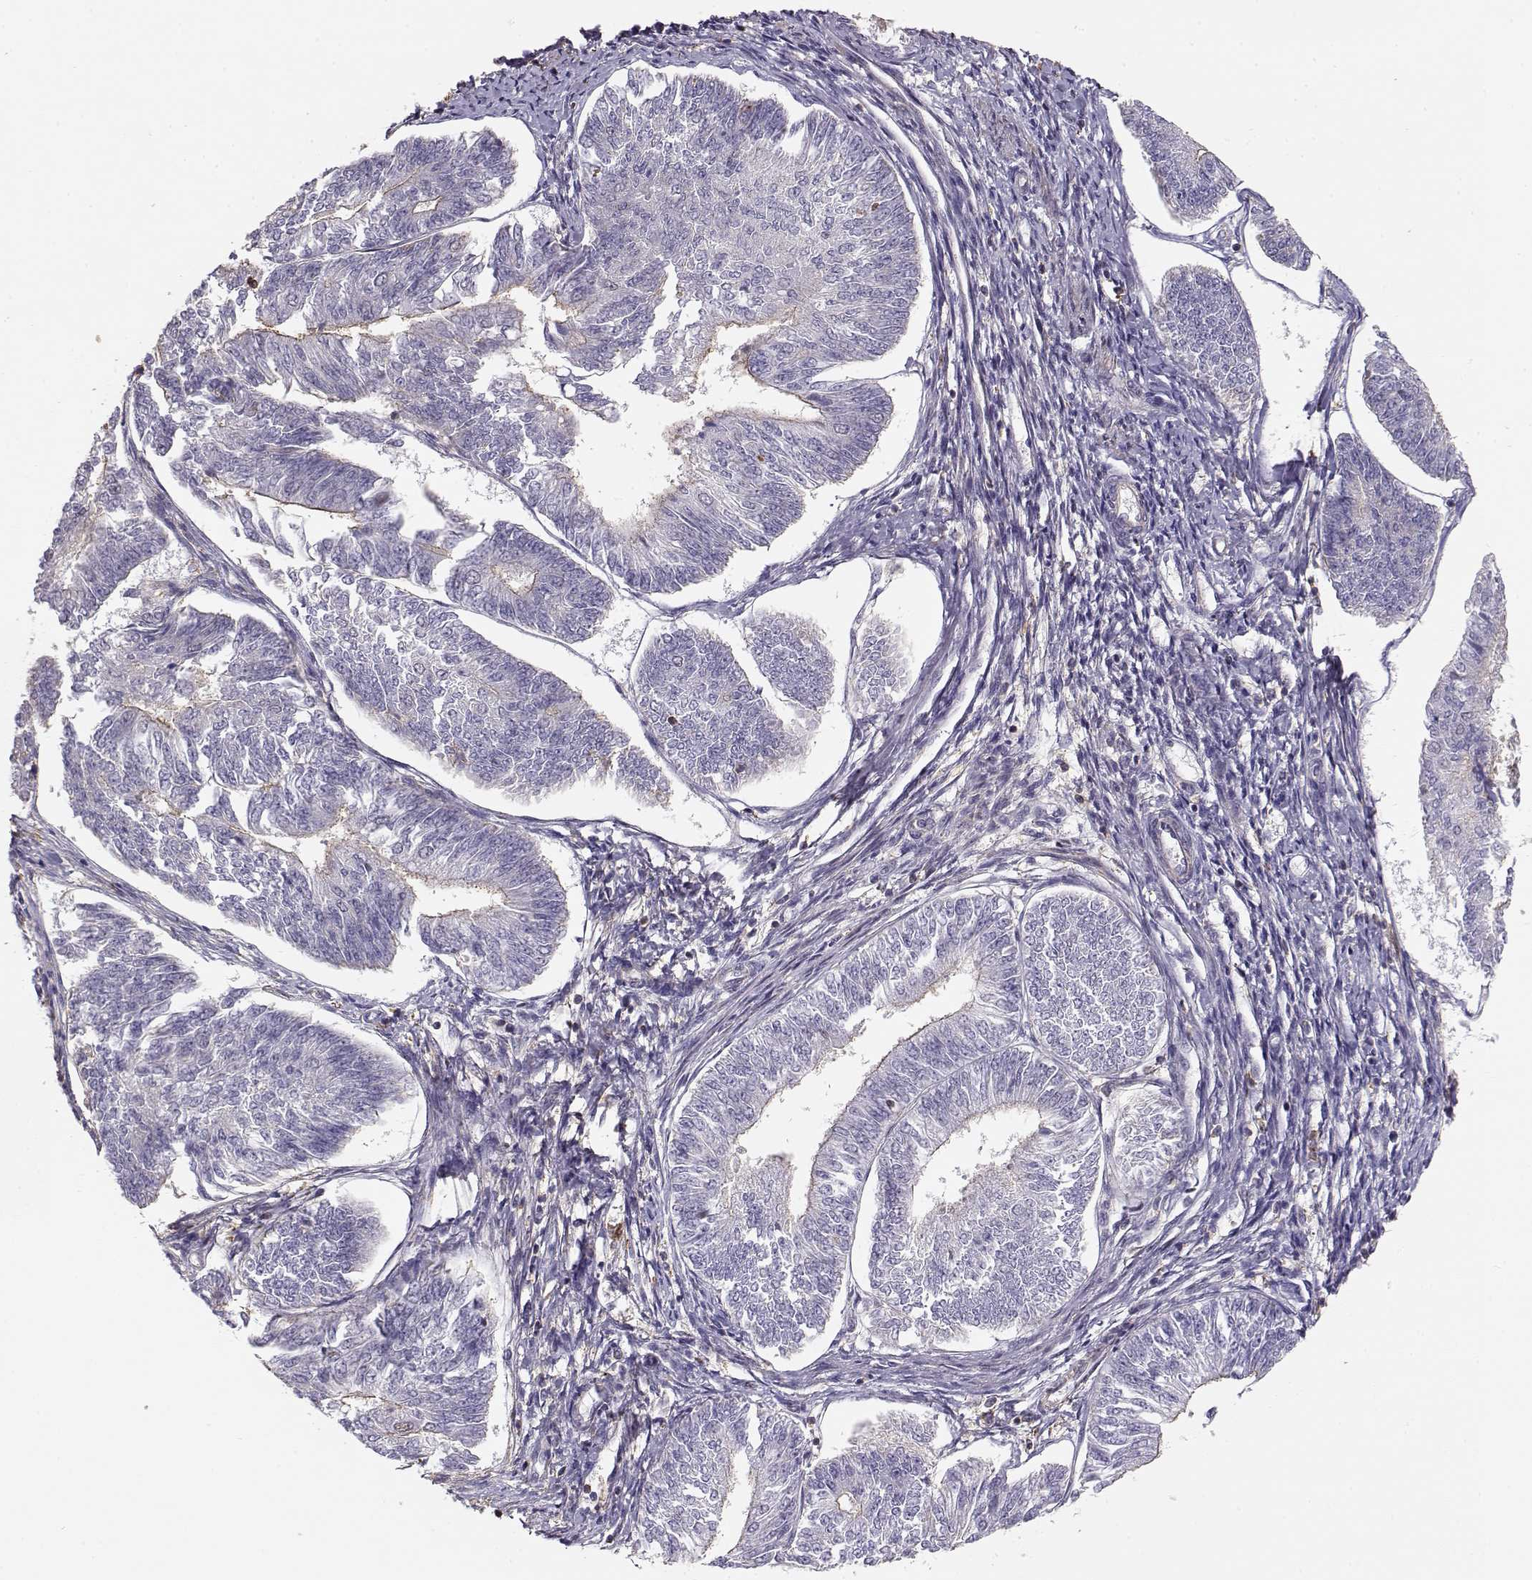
{"staining": {"intensity": "weak", "quantity": "<25%", "location": "cytoplasmic/membranous"}, "tissue": "endometrial cancer", "cell_type": "Tumor cells", "image_type": "cancer", "snomed": [{"axis": "morphology", "description": "Adenocarcinoma, NOS"}, {"axis": "topography", "description": "Endometrium"}], "caption": "Photomicrograph shows no significant protein positivity in tumor cells of endometrial adenocarcinoma.", "gene": "DAPL1", "patient": {"sex": "female", "age": 58}}